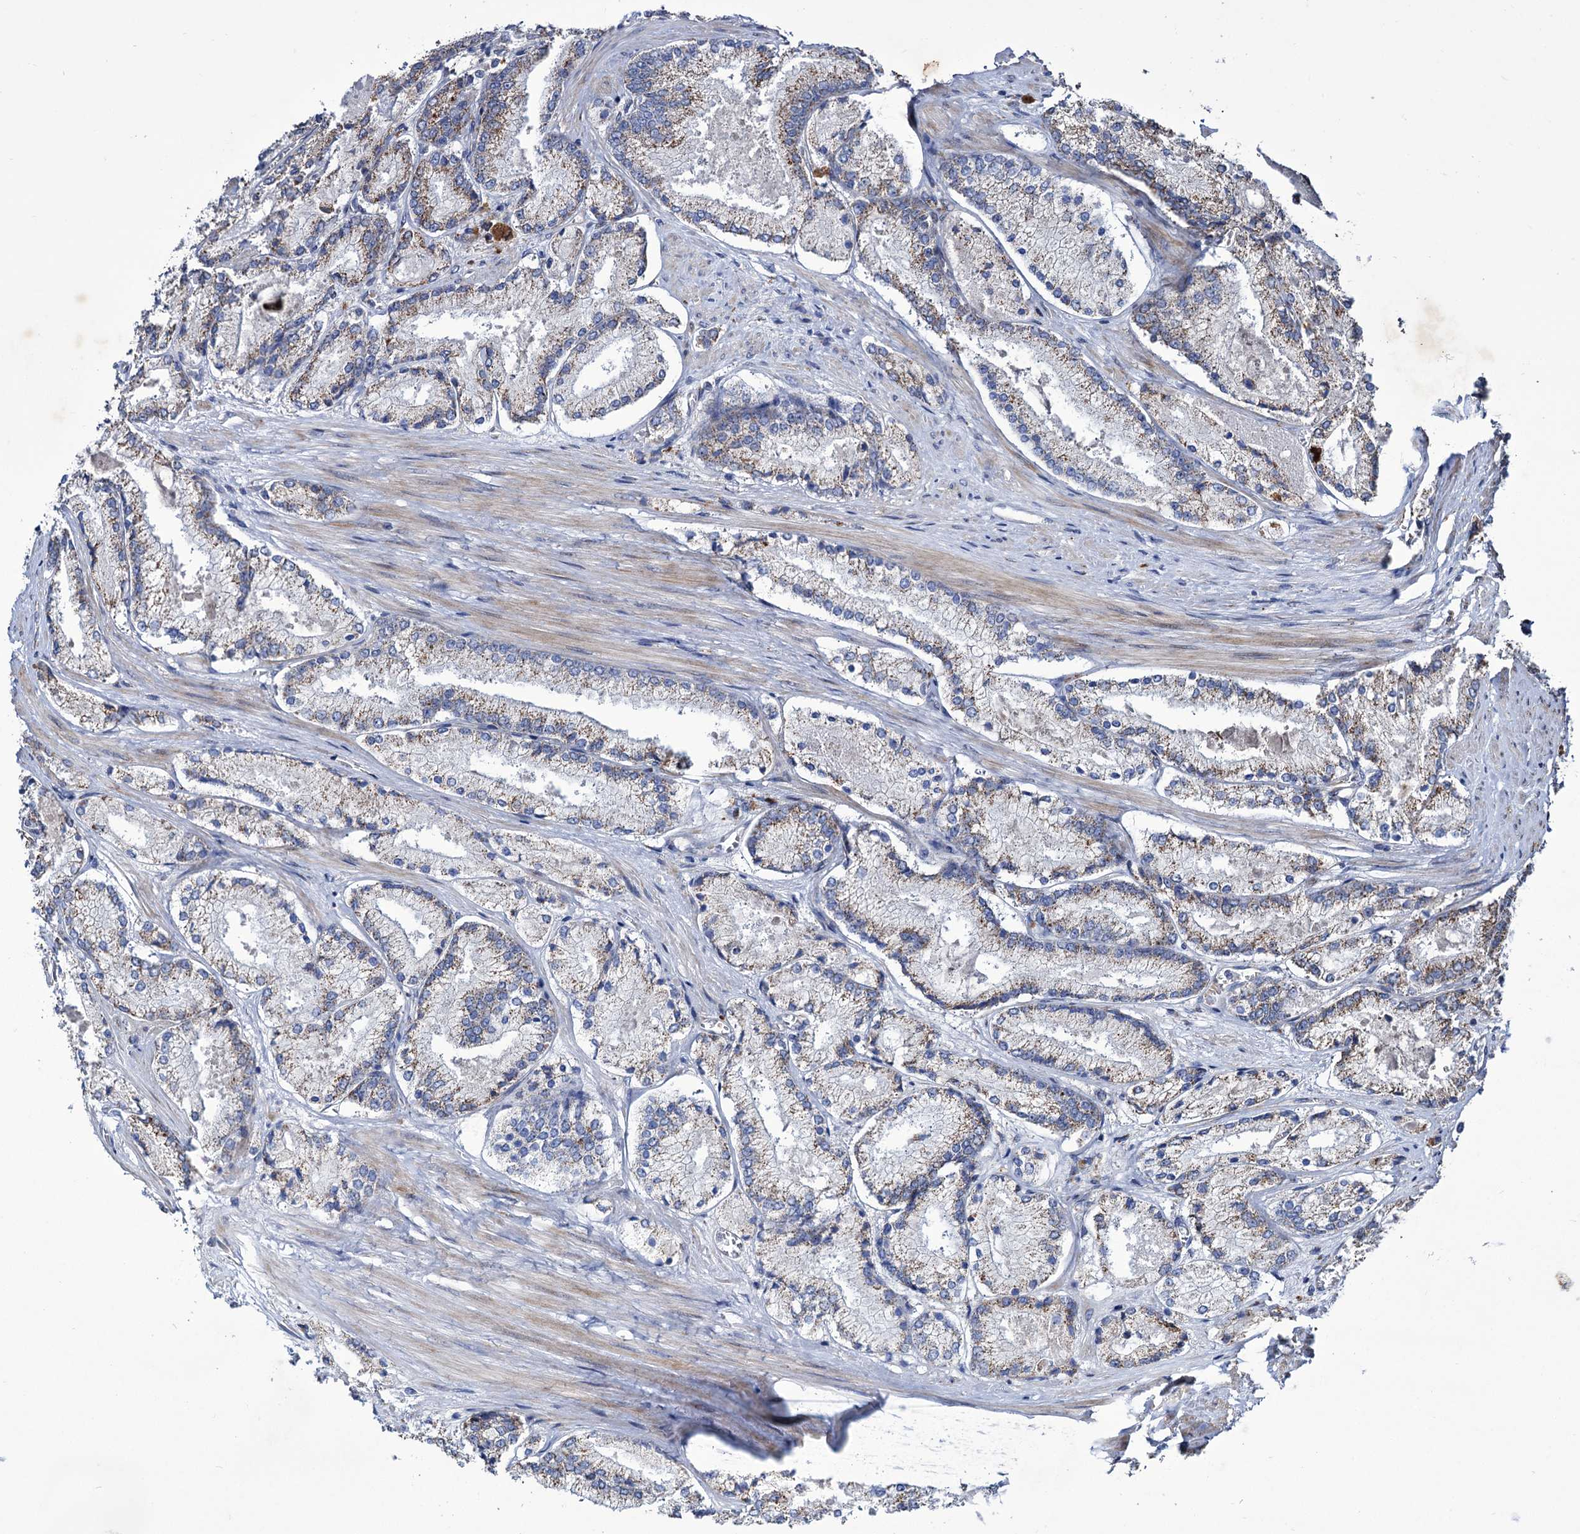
{"staining": {"intensity": "weak", "quantity": ">75%", "location": "cytoplasmic/membranous"}, "tissue": "prostate cancer", "cell_type": "Tumor cells", "image_type": "cancer", "snomed": [{"axis": "morphology", "description": "Adenocarcinoma, Low grade"}, {"axis": "topography", "description": "Prostate"}], "caption": "Adenocarcinoma (low-grade) (prostate) tissue displays weak cytoplasmic/membranous expression in approximately >75% of tumor cells, visualized by immunohistochemistry.", "gene": "TUBGCP5", "patient": {"sex": "male", "age": 74}}